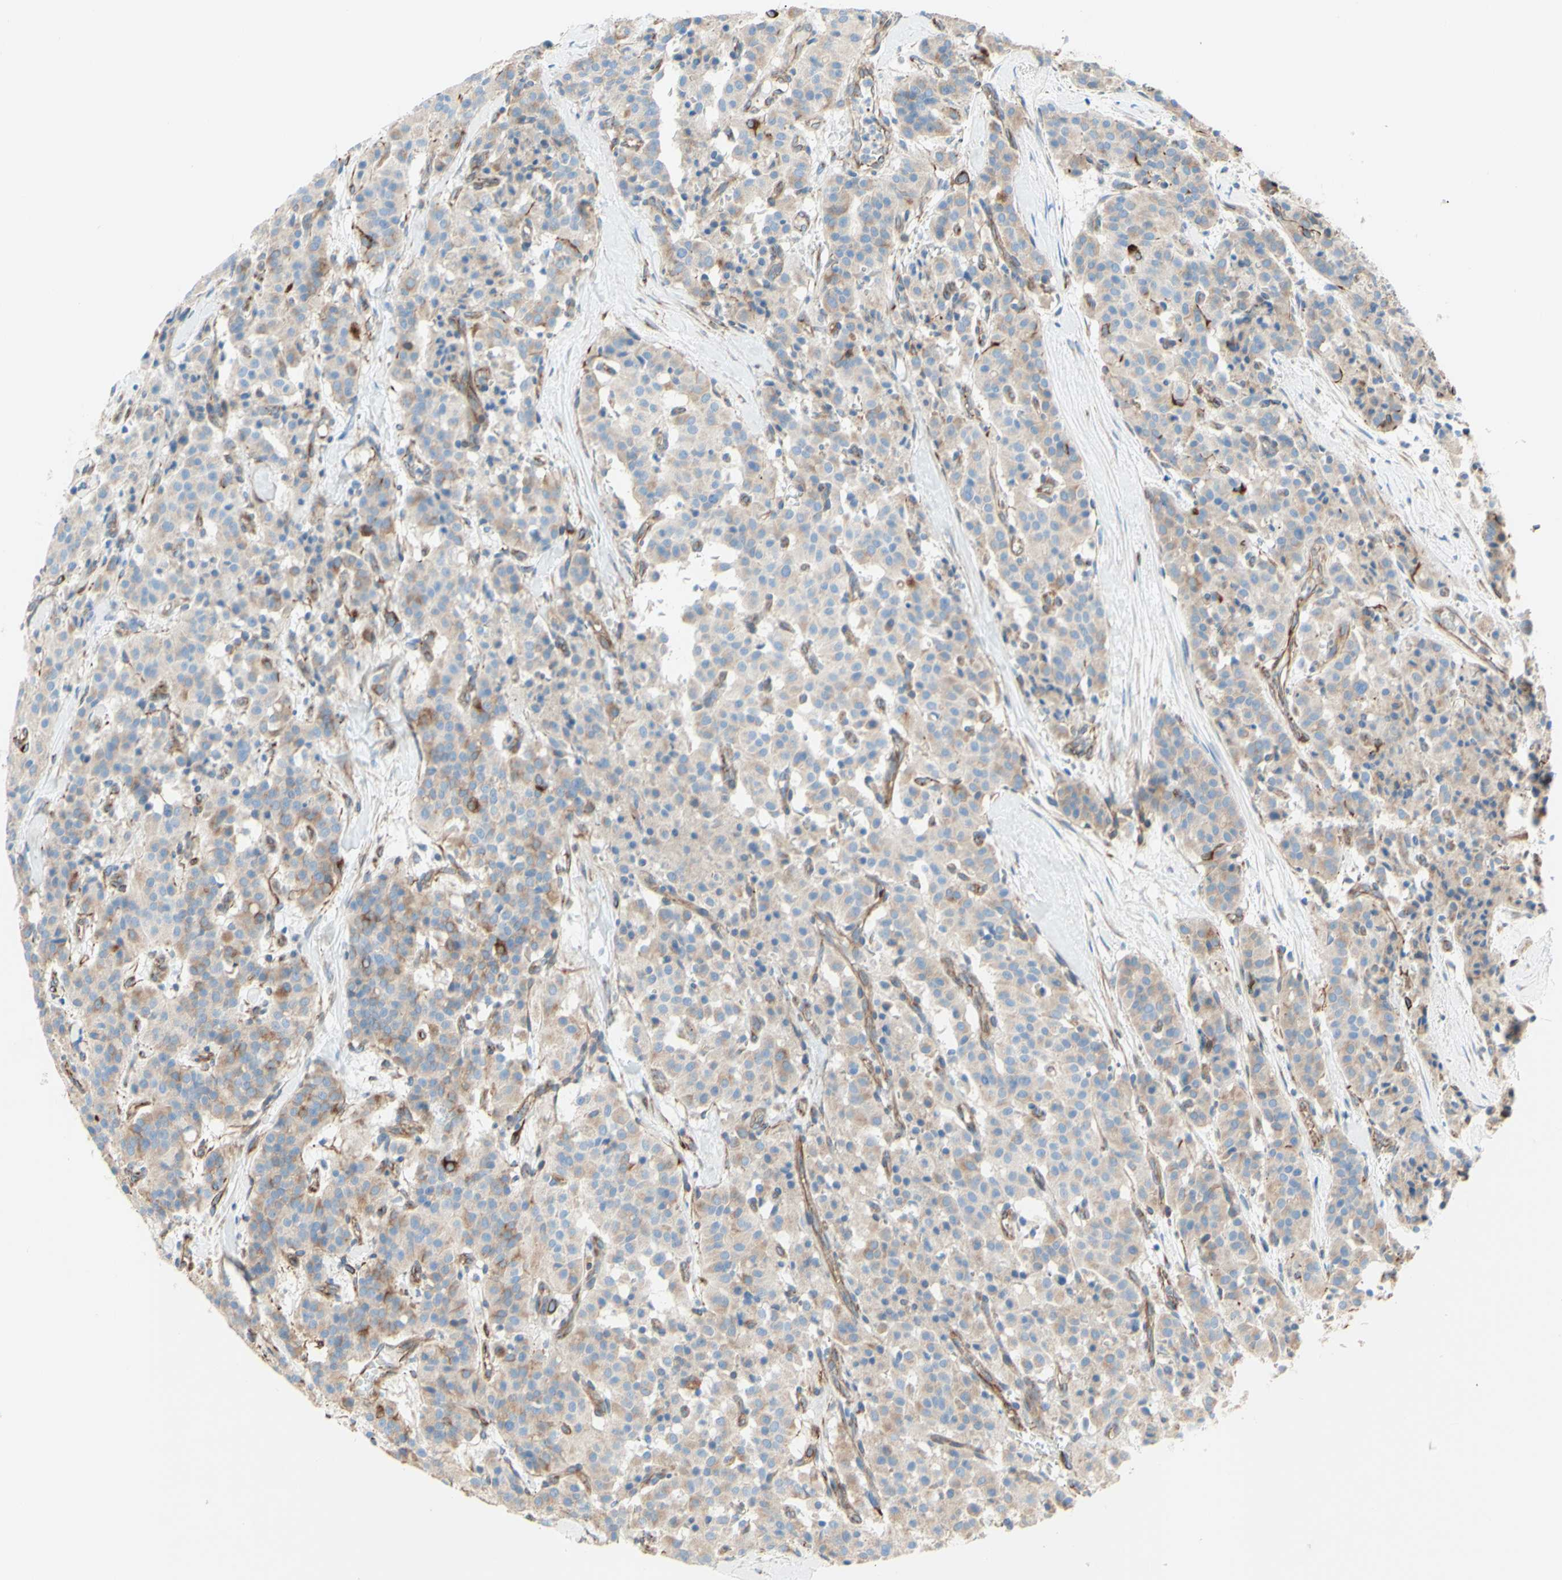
{"staining": {"intensity": "weak", "quantity": ">75%", "location": "cytoplasmic/membranous"}, "tissue": "carcinoid", "cell_type": "Tumor cells", "image_type": "cancer", "snomed": [{"axis": "morphology", "description": "Carcinoid, malignant, NOS"}, {"axis": "topography", "description": "Lung"}], "caption": "Immunohistochemistry (IHC) of human carcinoid reveals low levels of weak cytoplasmic/membranous positivity in approximately >75% of tumor cells.", "gene": "ENDOD1", "patient": {"sex": "male", "age": 30}}